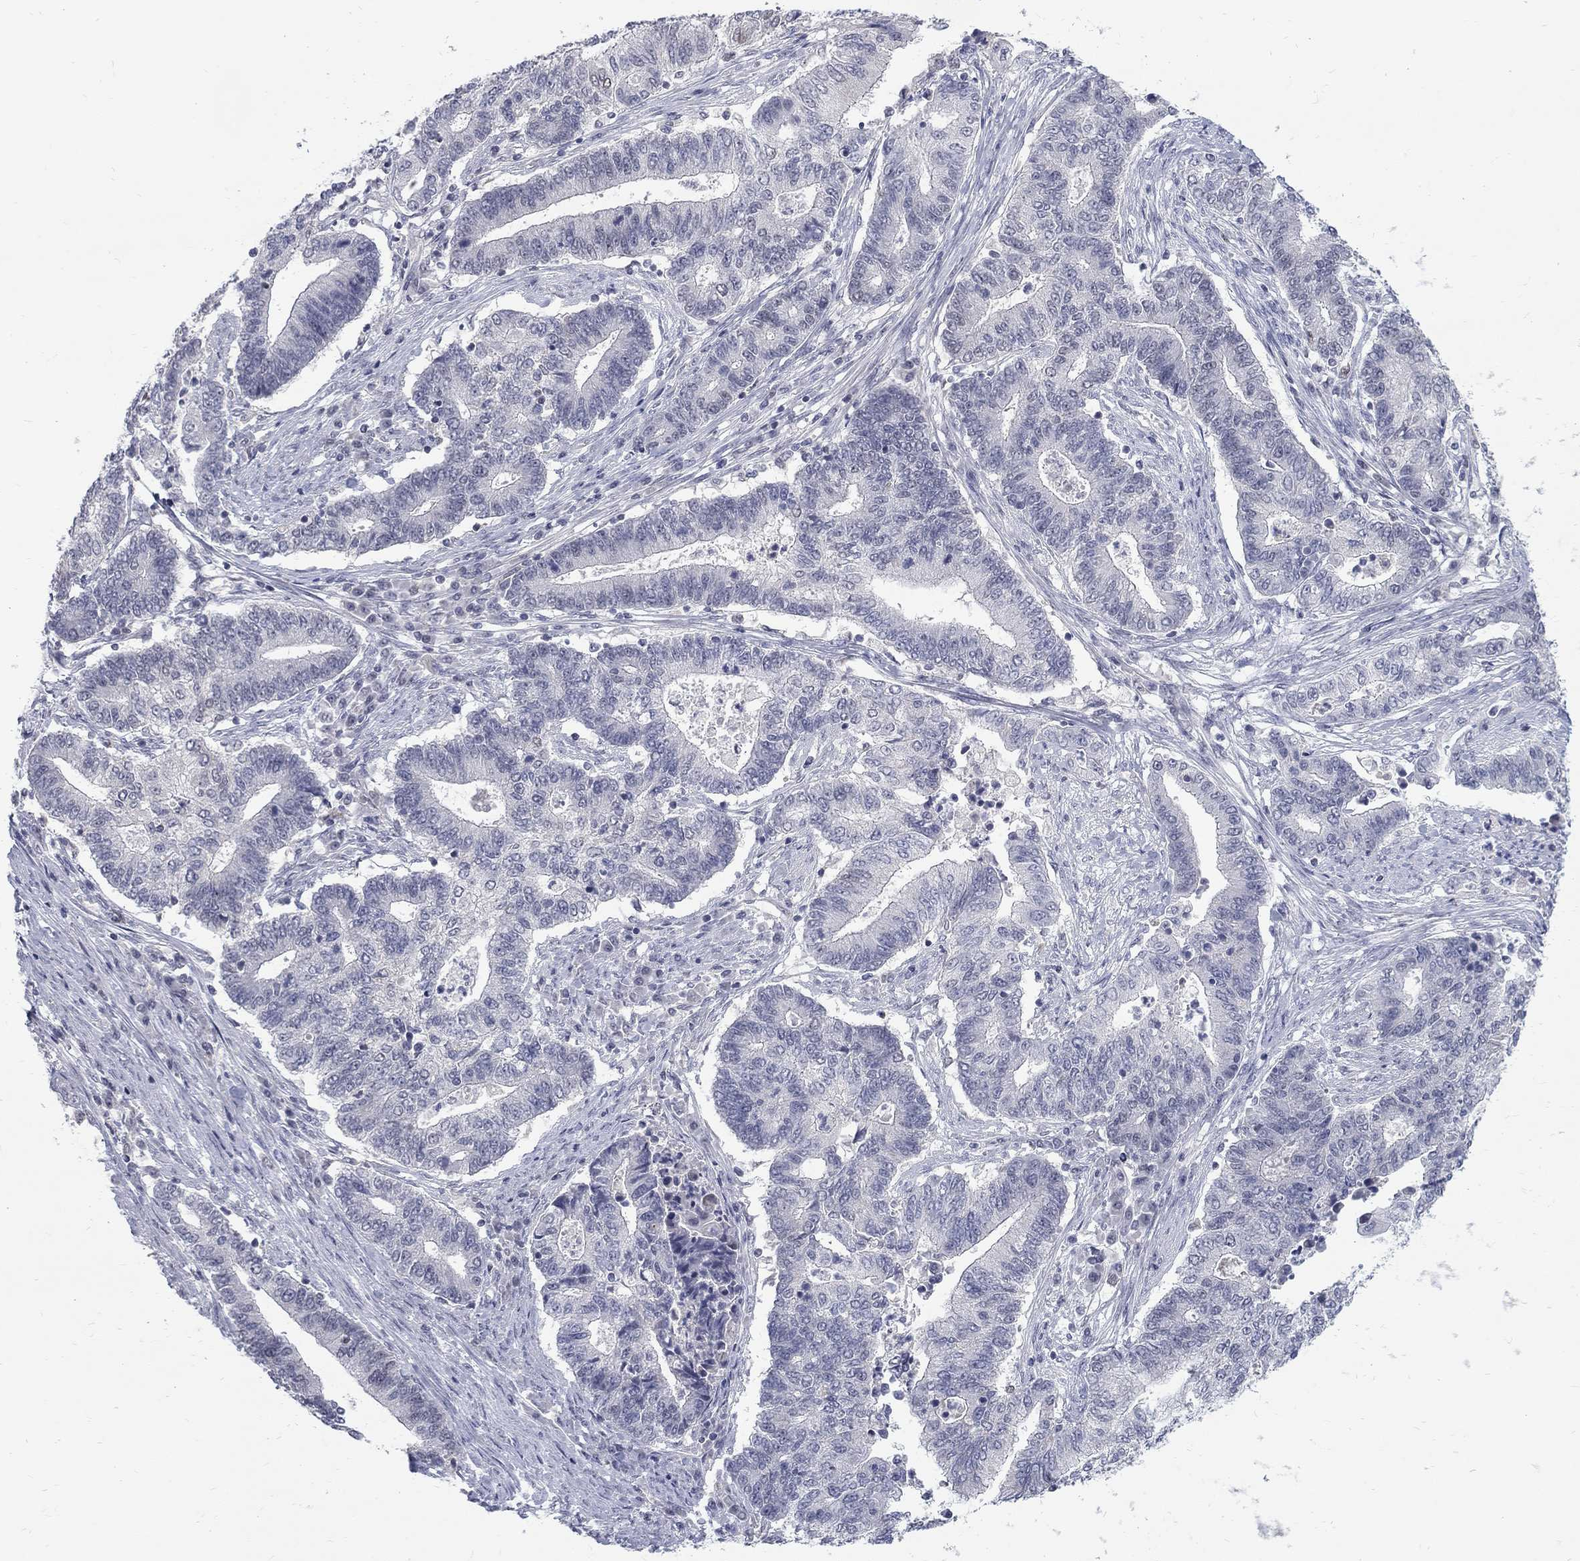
{"staining": {"intensity": "negative", "quantity": "none", "location": "none"}, "tissue": "endometrial cancer", "cell_type": "Tumor cells", "image_type": "cancer", "snomed": [{"axis": "morphology", "description": "Adenocarcinoma, NOS"}, {"axis": "topography", "description": "Uterus"}, {"axis": "topography", "description": "Endometrium"}], "caption": "Tumor cells show no significant expression in endometrial cancer. (DAB (3,3'-diaminobenzidine) immunohistochemistry visualized using brightfield microscopy, high magnification).", "gene": "GCFC2", "patient": {"sex": "female", "age": 54}}